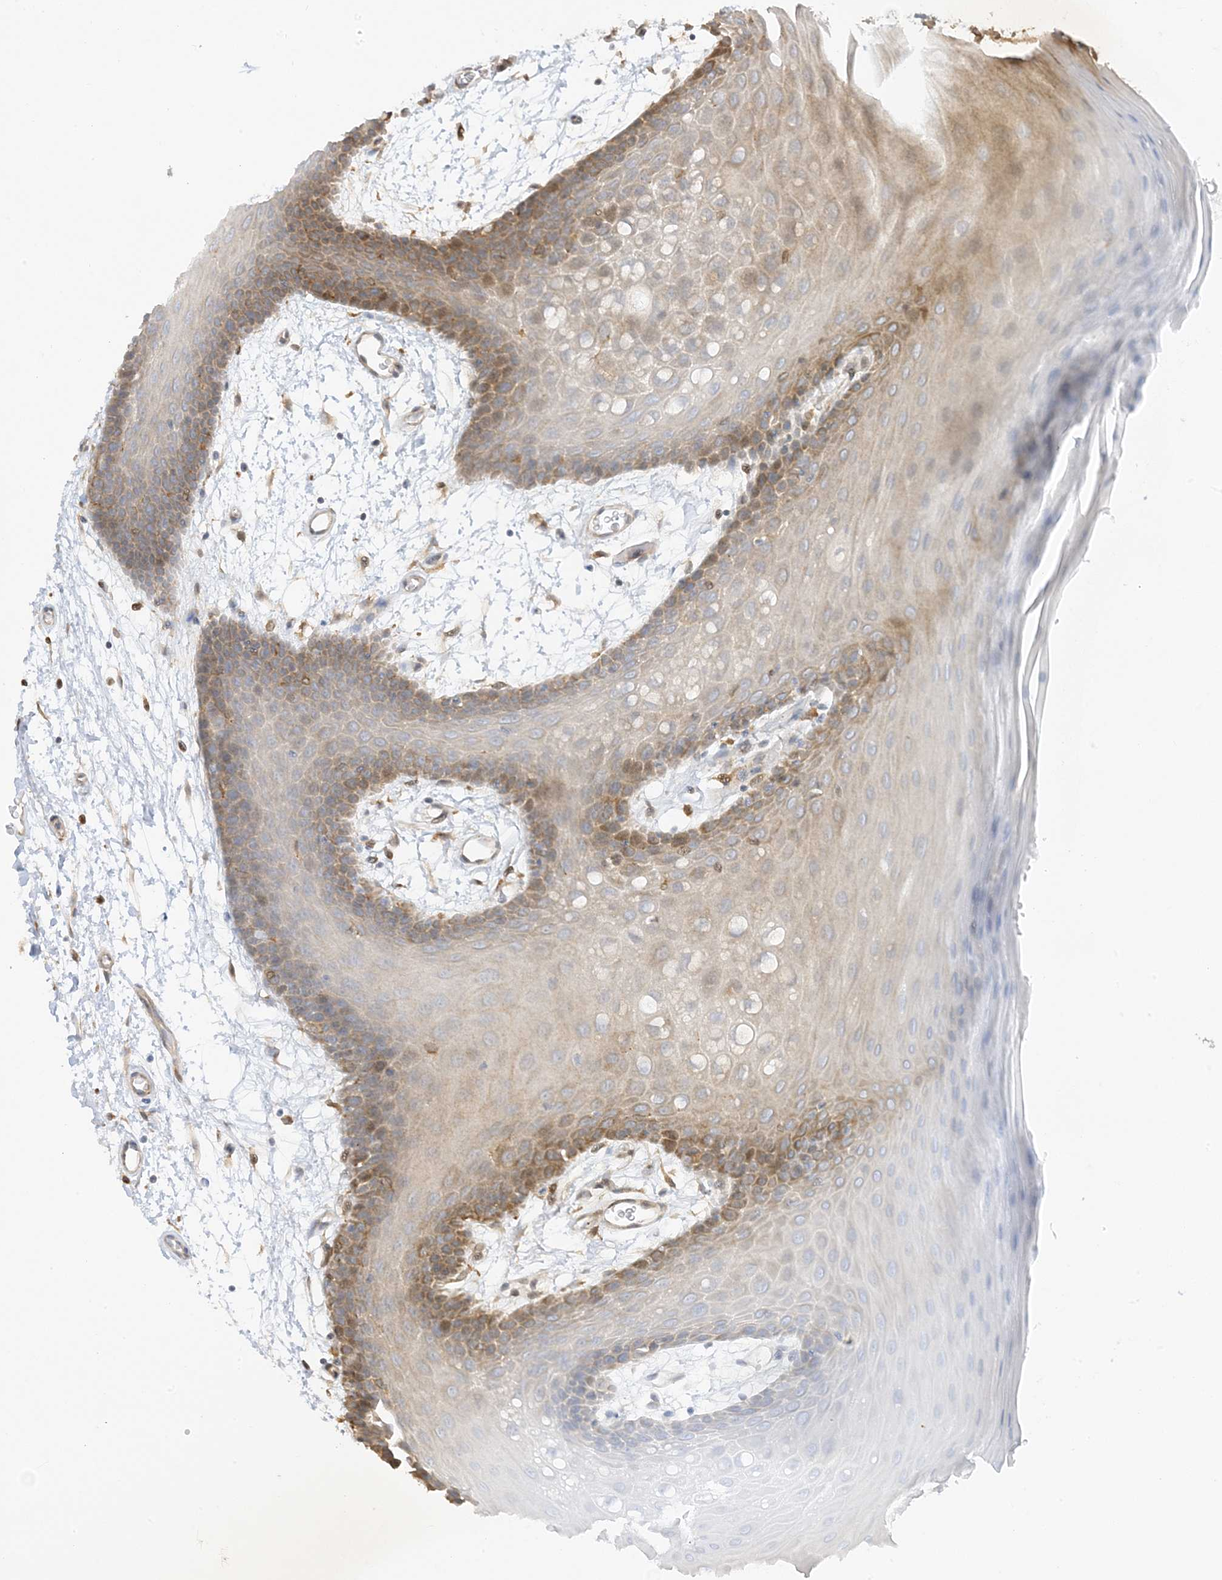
{"staining": {"intensity": "moderate", "quantity": ">75%", "location": "cytoplasmic/membranous"}, "tissue": "oral mucosa", "cell_type": "Squamous epithelial cells", "image_type": "normal", "snomed": [{"axis": "morphology", "description": "Normal tissue, NOS"}, {"axis": "topography", "description": "Skeletal muscle"}, {"axis": "topography", "description": "Oral tissue"}, {"axis": "topography", "description": "Salivary gland"}, {"axis": "topography", "description": "Peripheral nerve tissue"}], "caption": "Human oral mucosa stained with a brown dye demonstrates moderate cytoplasmic/membranous positive positivity in approximately >75% of squamous epithelial cells.", "gene": "SCARF2", "patient": {"sex": "male", "age": 54}}